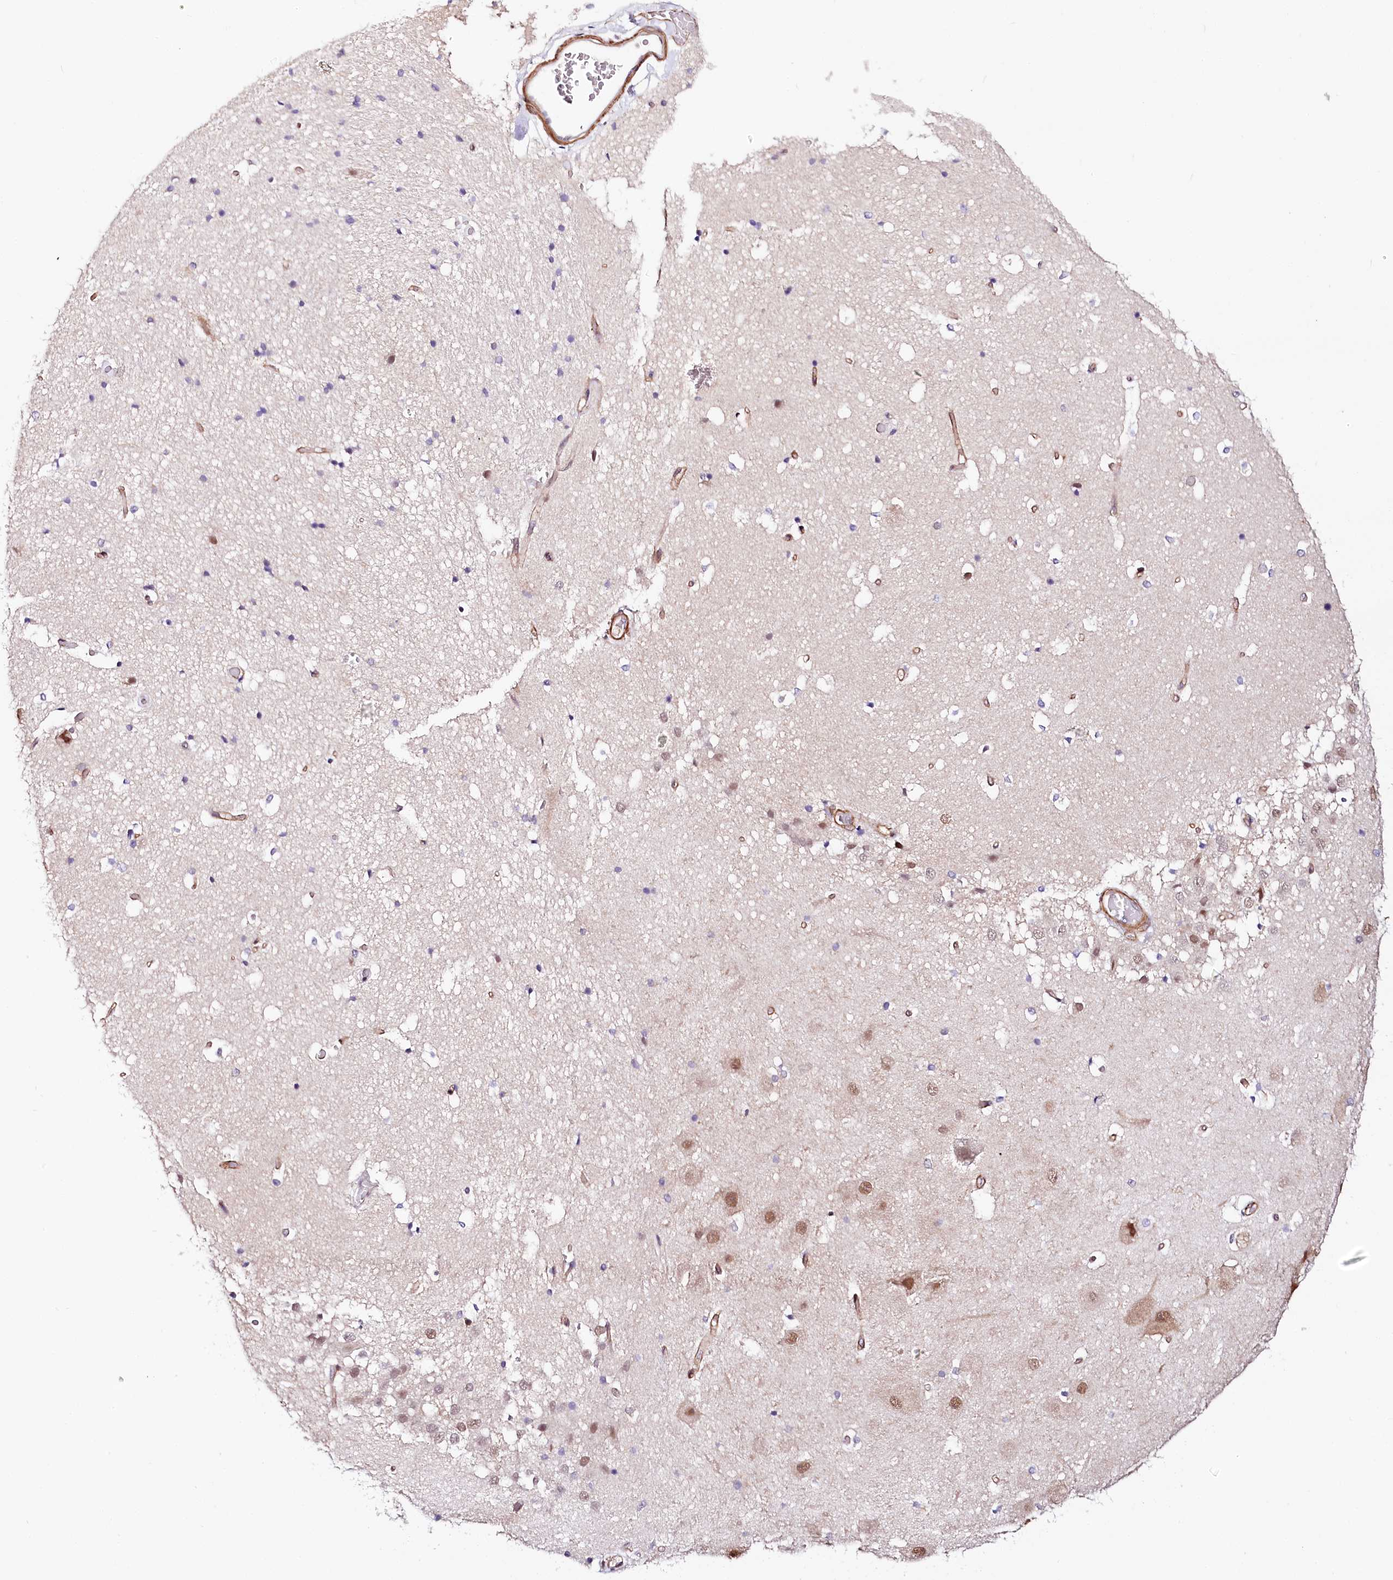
{"staining": {"intensity": "negative", "quantity": "none", "location": "none"}, "tissue": "hippocampus", "cell_type": "Glial cells", "image_type": "normal", "snomed": [{"axis": "morphology", "description": "Normal tissue, NOS"}, {"axis": "topography", "description": "Hippocampus"}], "caption": "Hippocampus was stained to show a protein in brown. There is no significant expression in glial cells. The staining was performed using DAB (3,3'-diaminobenzidine) to visualize the protein expression in brown, while the nuclei were stained in blue with hematoxylin (Magnification: 20x).", "gene": "PPP2R5B", "patient": {"sex": "female", "age": 52}}